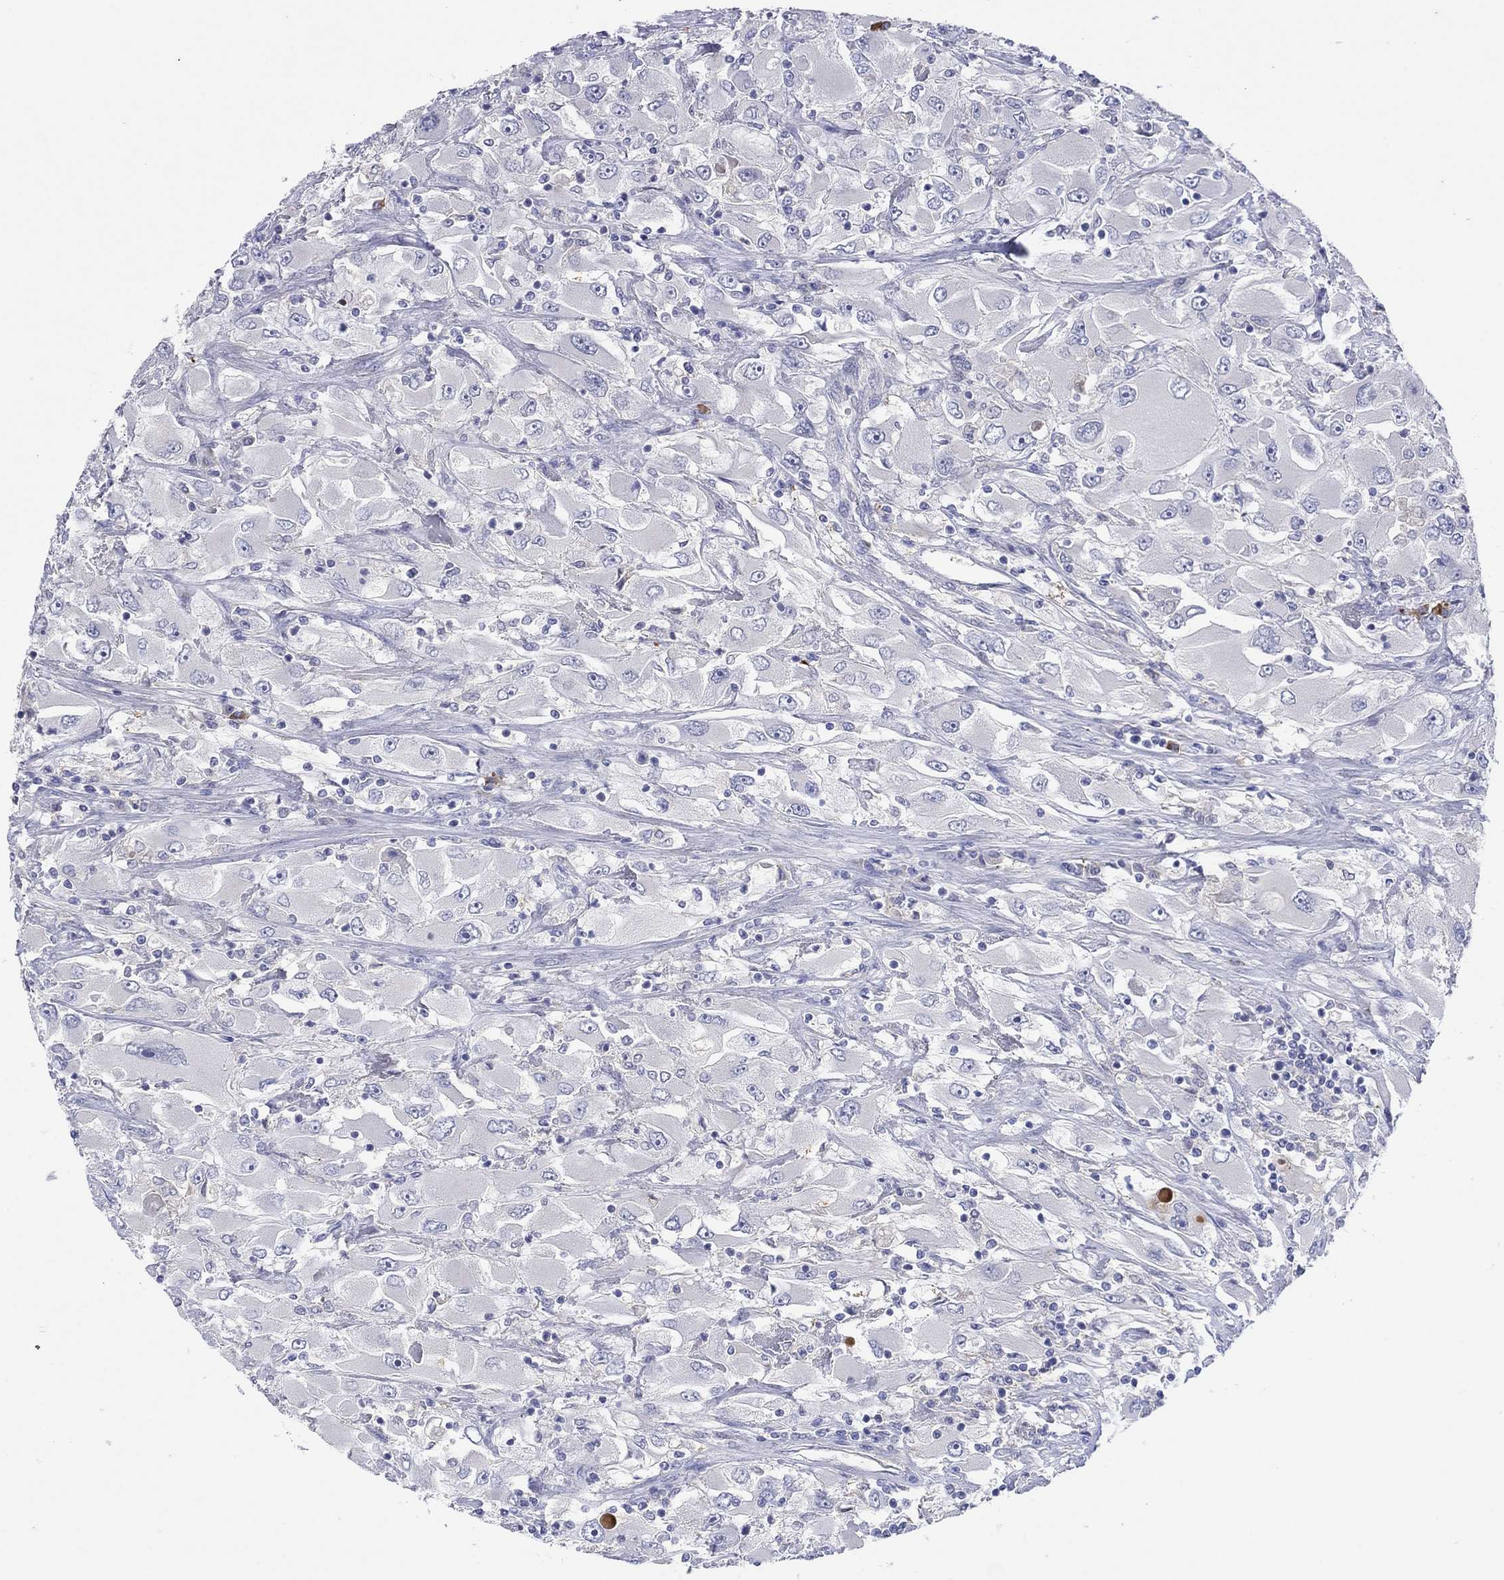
{"staining": {"intensity": "negative", "quantity": "none", "location": "none"}, "tissue": "renal cancer", "cell_type": "Tumor cells", "image_type": "cancer", "snomed": [{"axis": "morphology", "description": "Adenocarcinoma, NOS"}, {"axis": "topography", "description": "Kidney"}], "caption": "This image is of renal cancer stained with IHC to label a protein in brown with the nuclei are counter-stained blue. There is no positivity in tumor cells.", "gene": "PLCL2", "patient": {"sex": "female", "age": 52}}